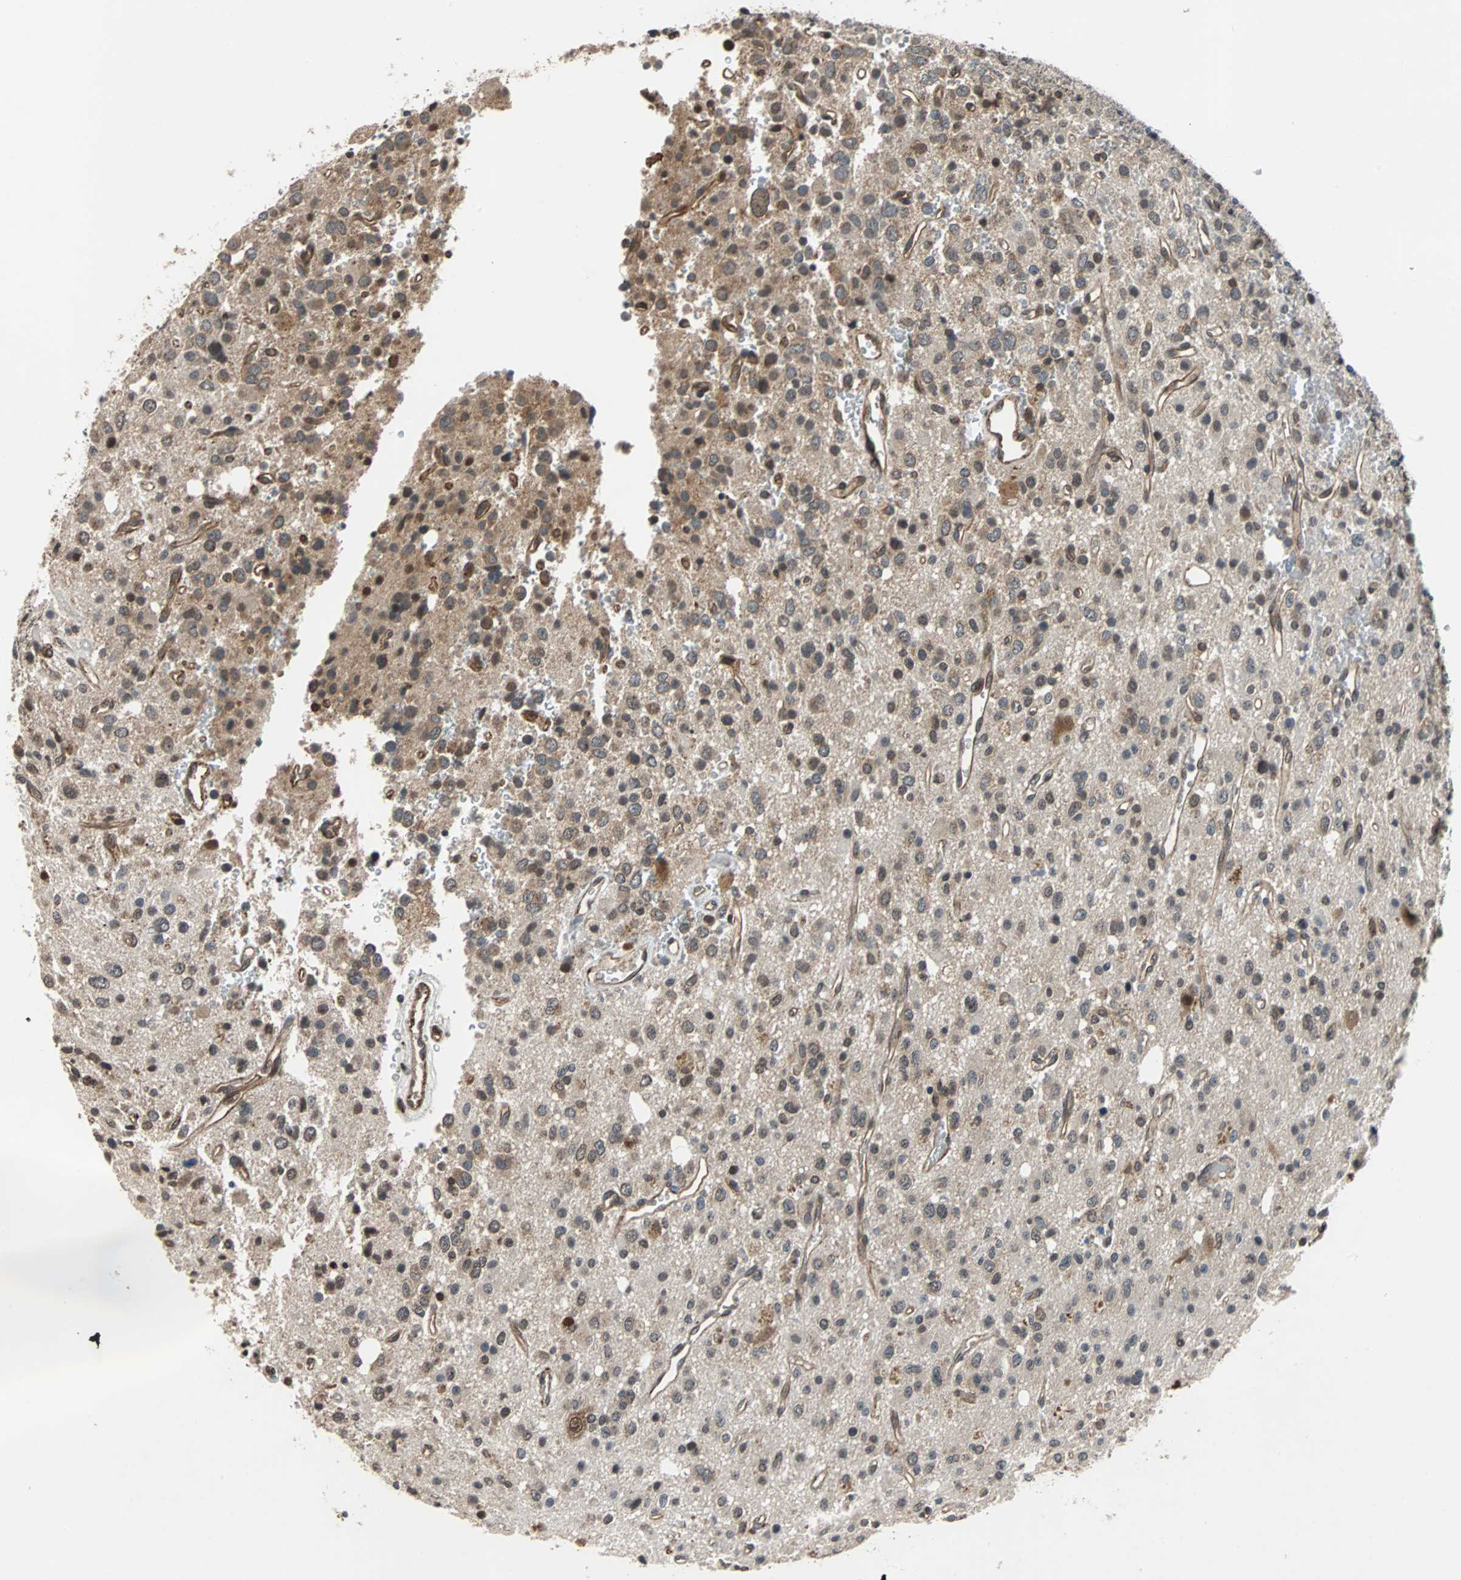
{"staining": {"intensity": "weak", "quantity": ">75%", "location": "cytoplasmic/membranous"}, "tissue": "glioma", "cell_type": "Tumor cells", "image_type": "cancer", "snomed": [{"axis": "morphology", "description": "Glioma, malignant, High grade"}, {"axis": "topography", "description": "Brain"}], "caption": "IHC (DAB) staining of human glioma reveals weak cytoplasmic/membranous protein expression in approximately >75% of tumor cells. Nuclei are stained in blue.", "gene": "LSR", "patient": {"sex": "male", "age": 47}}